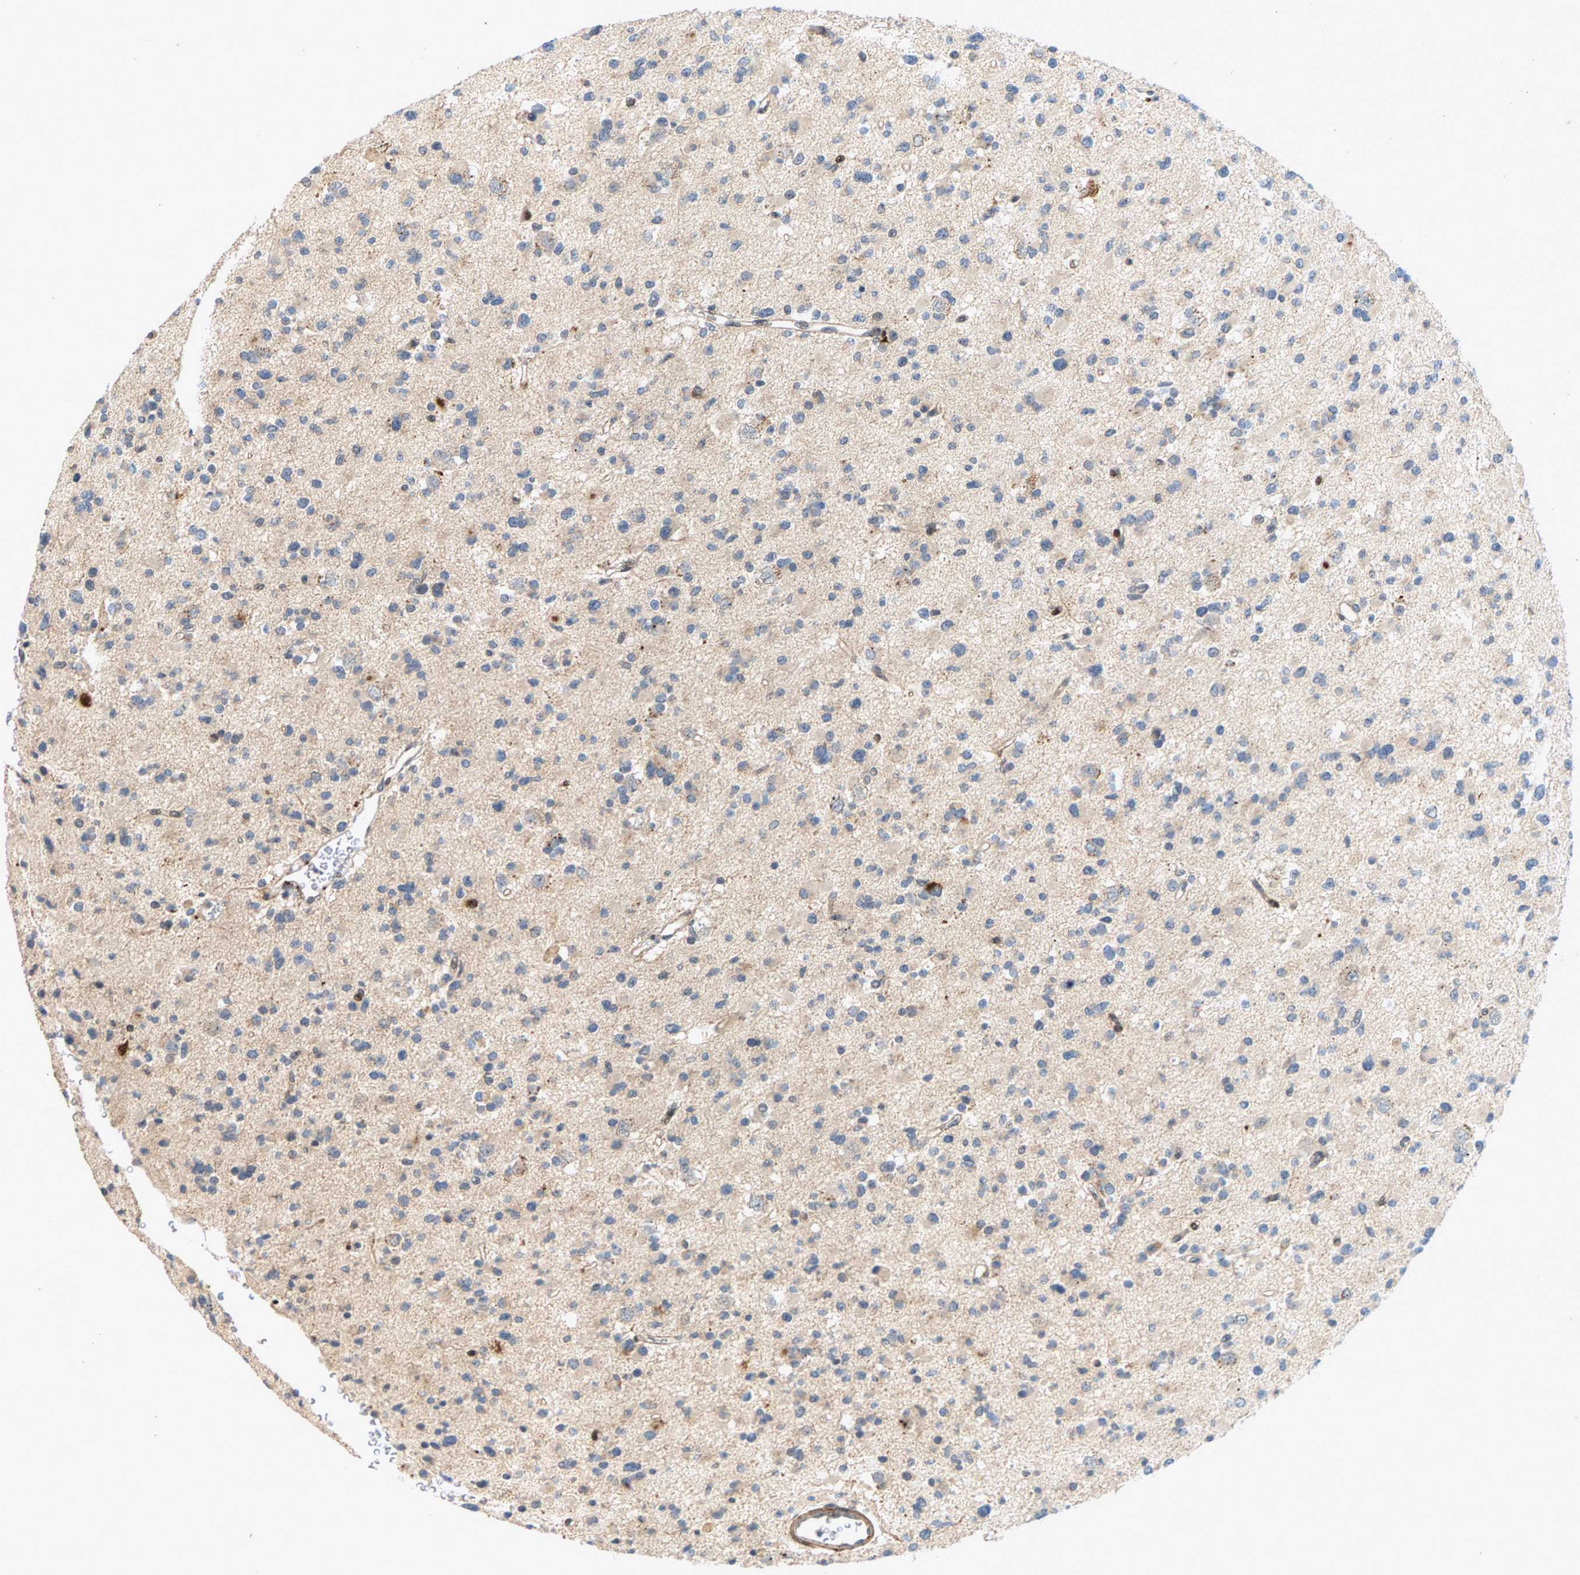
{"staining": {"intensity": "weak", "quantity": "<25%", "location": "cytoplasmic/membranous"}, "tissue": "glioma", "cell_type": "Tumor cells", "image_type": "cancer", "snomed": [{"axis": "morphology", "description": "Glioma, malignant, Low grade"}, {"axis": "topography", "description": "Brain"}], "caption": "Immunohistochemical staining of human glioma exhibits no significant expression in tumor cells.", "gene": "ZPR1", "patient": {"sex": "female", "age": 22}}